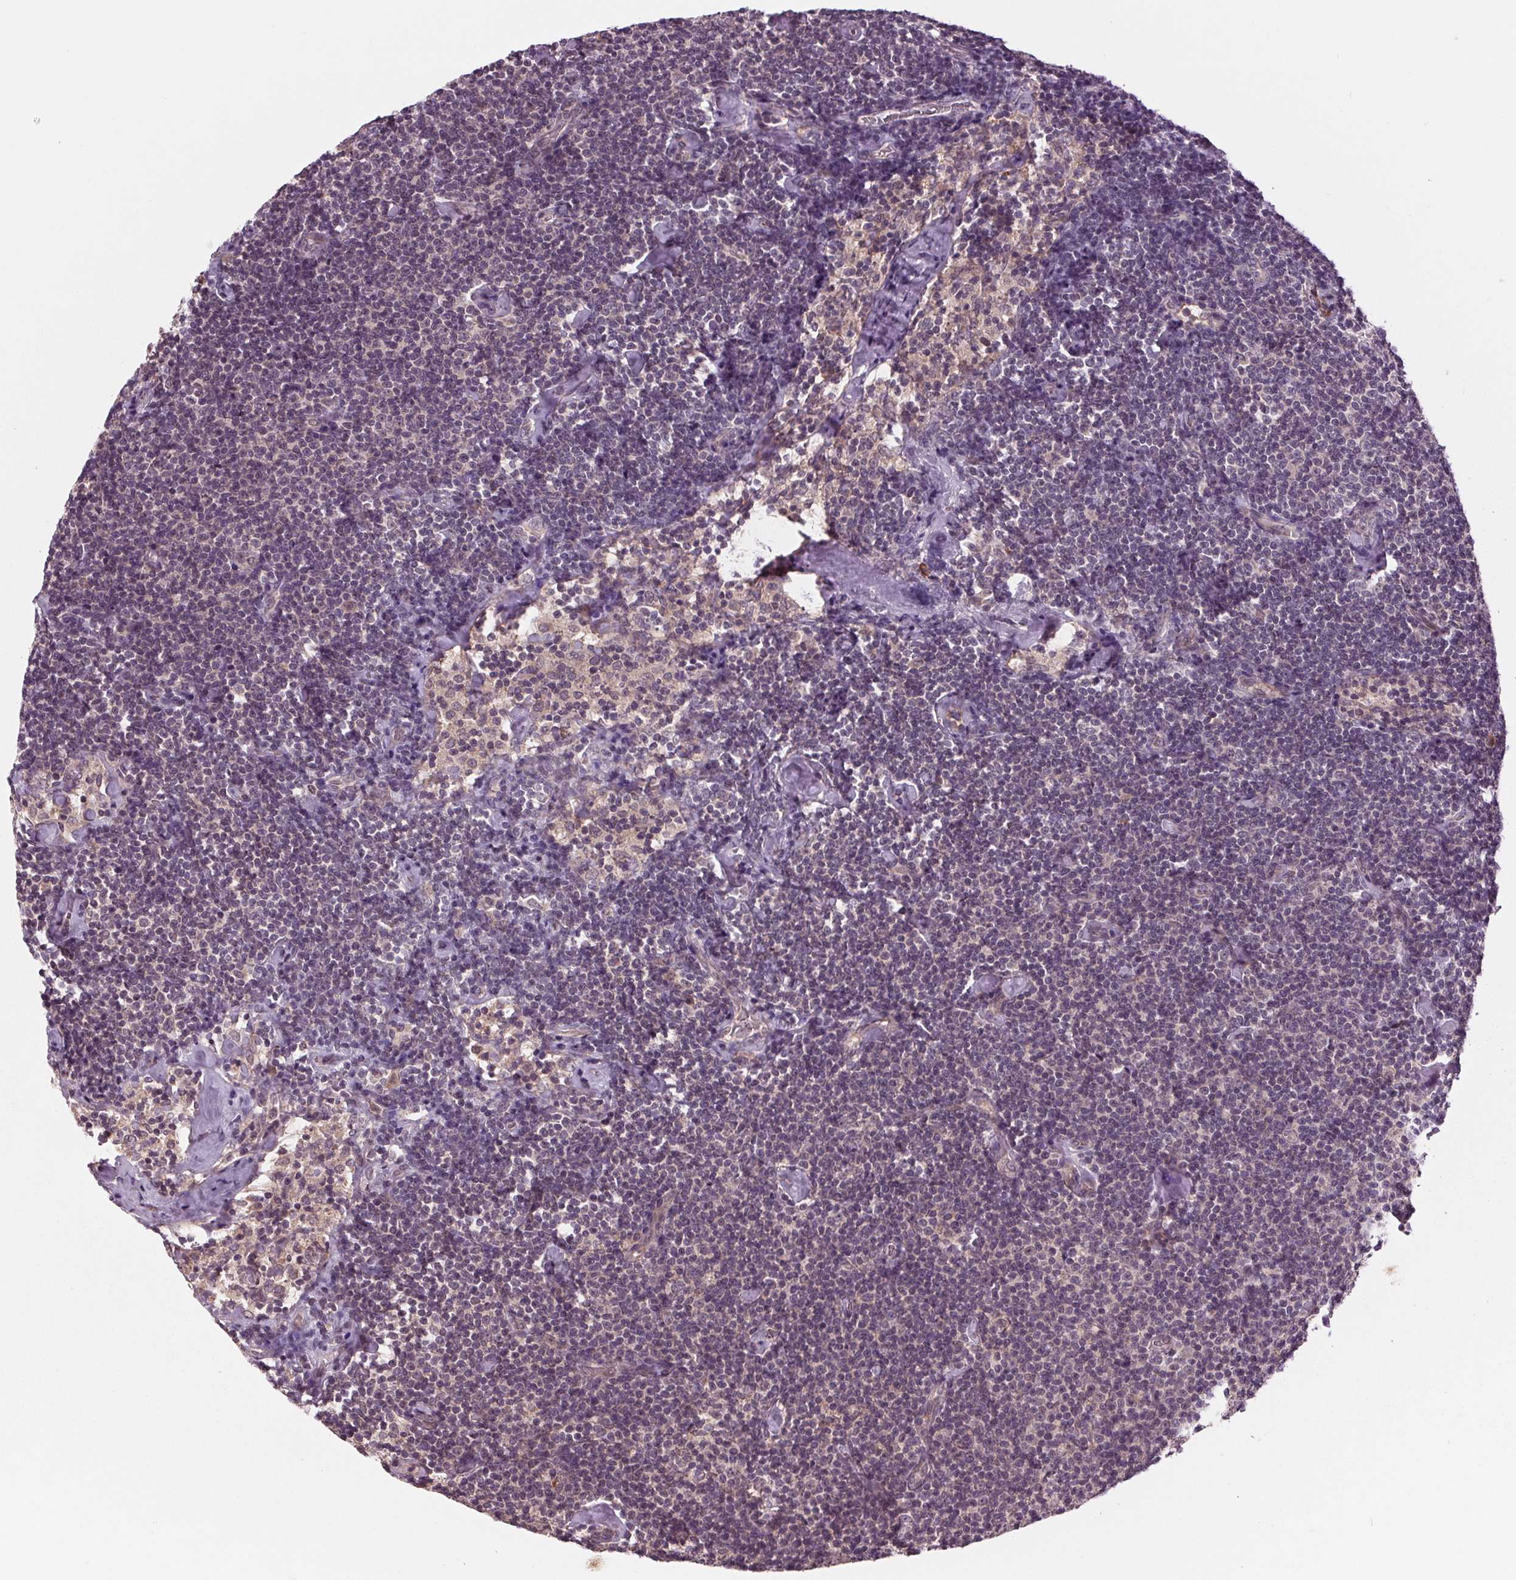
{"staining": {"intensity": "negative", "quantity": "none", "location": "none"}, "tissue": "lymphoma", "cell_type": "Tumor cells", "image_type": "cancer", "snomed": [{"axis": "morphology", "description": "Malignant lymphoma, non-Hodgkin's type, Low grade"}, {"axis": "topography", "description": "Lymph node"}], "caption": "This is an IHC image of low-grade malignant lymphoma, non-Hodgkin's type. There is no staining in tumor cells.", "gene": "MAPK8", "patient": {"sex": "male", "age": 81}}